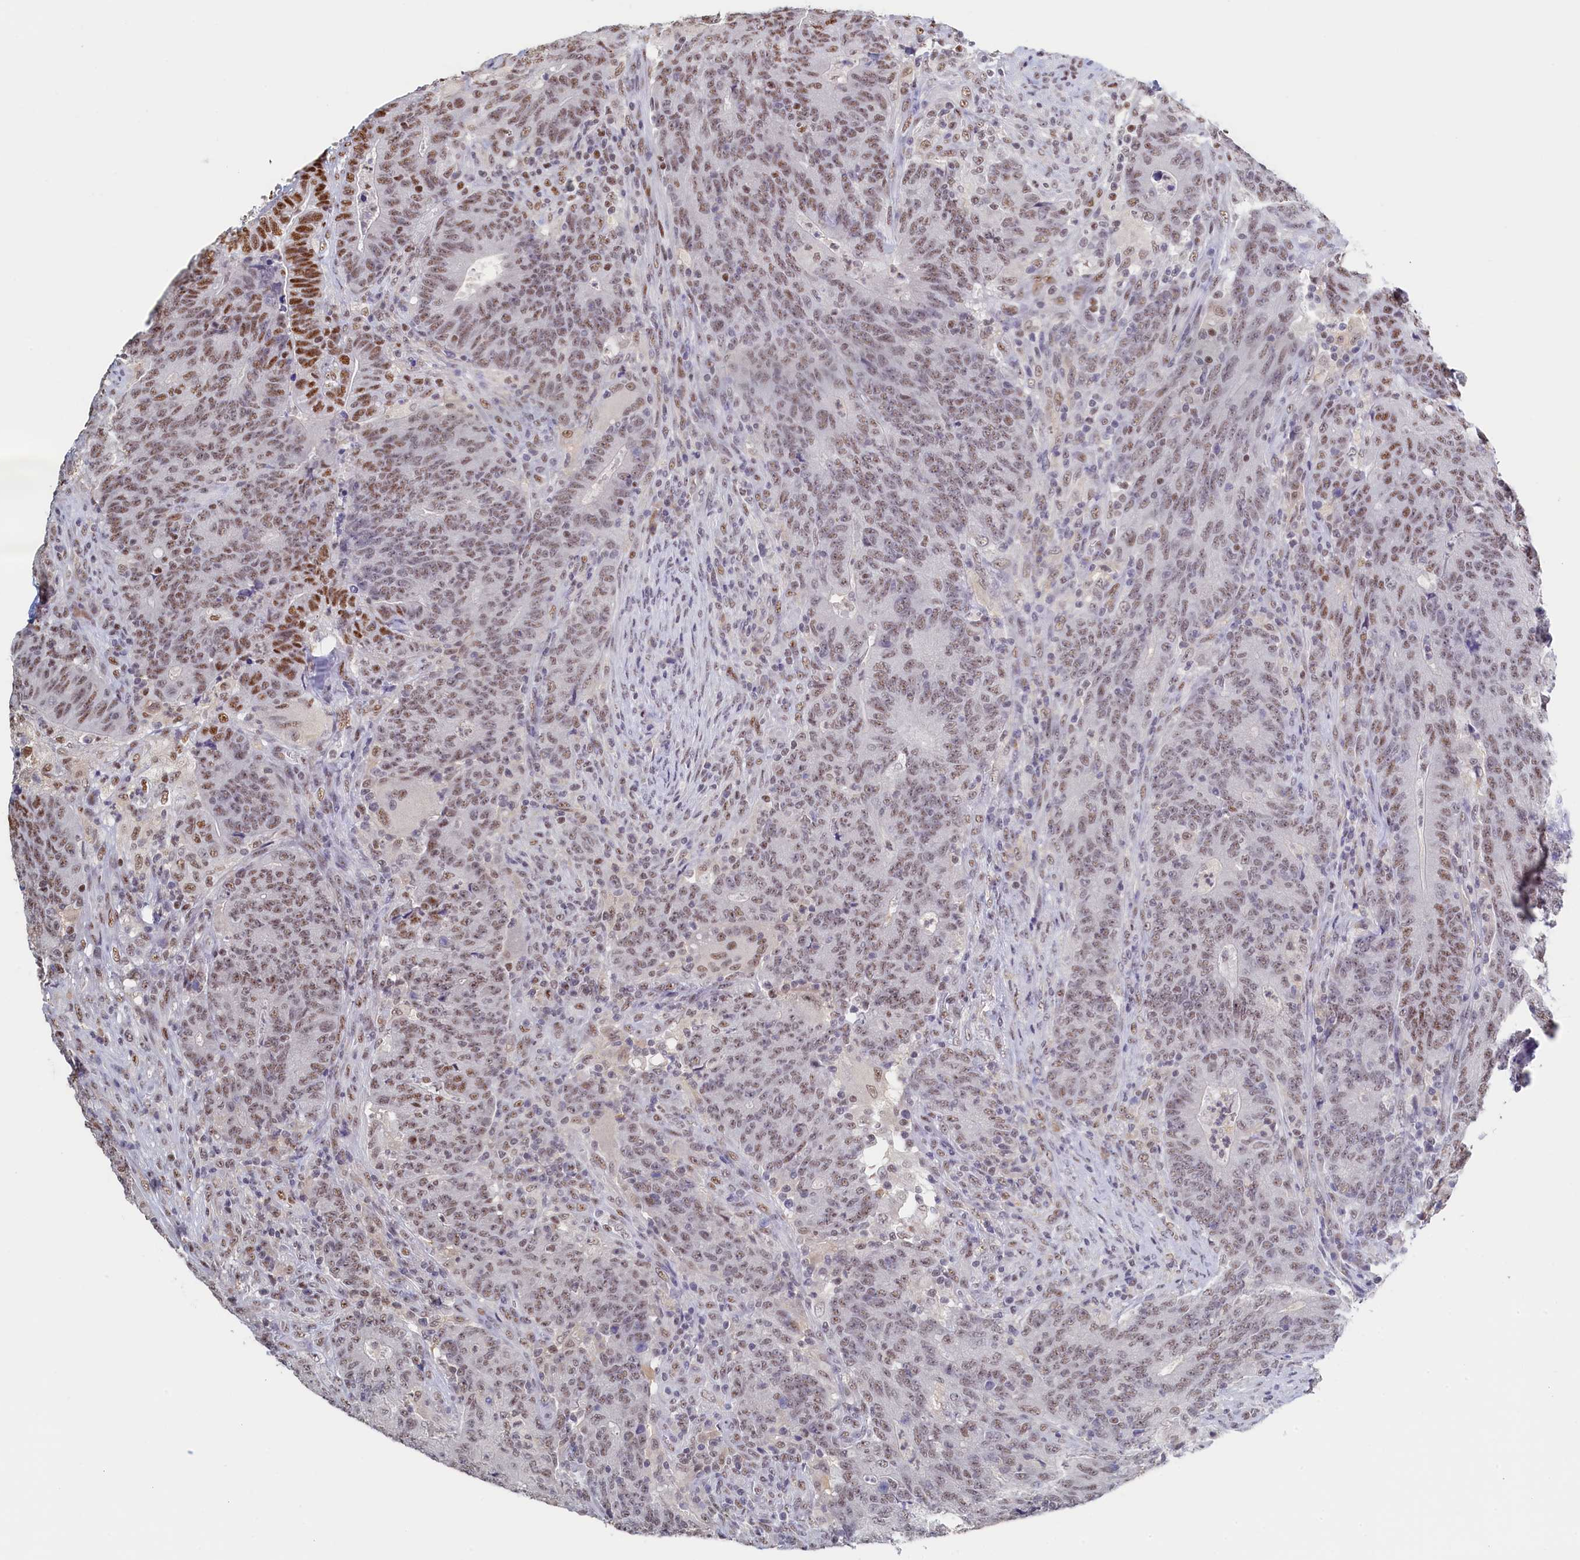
{"staining": {"intensity": "moderate", "quantity": "<25%", "location": "nuclear"}, "tissue": "colorectal cancer", "cell_type": "Tumor cells", "image_type": "cancer", "snomed": [{"axis": "morphology", "description": "Adenocarcinoma, NOS"}, {"axis": "topography", "description": "Colon"}], "caption": "High-power microscopy captured an IHC histopathology image of colorectal adenocarcinoma, revealing moderate nuclear staining in about <25% of tumor cells.", "gene": "MOSPD3", "patient": {"sex": "female", "age": 75}}